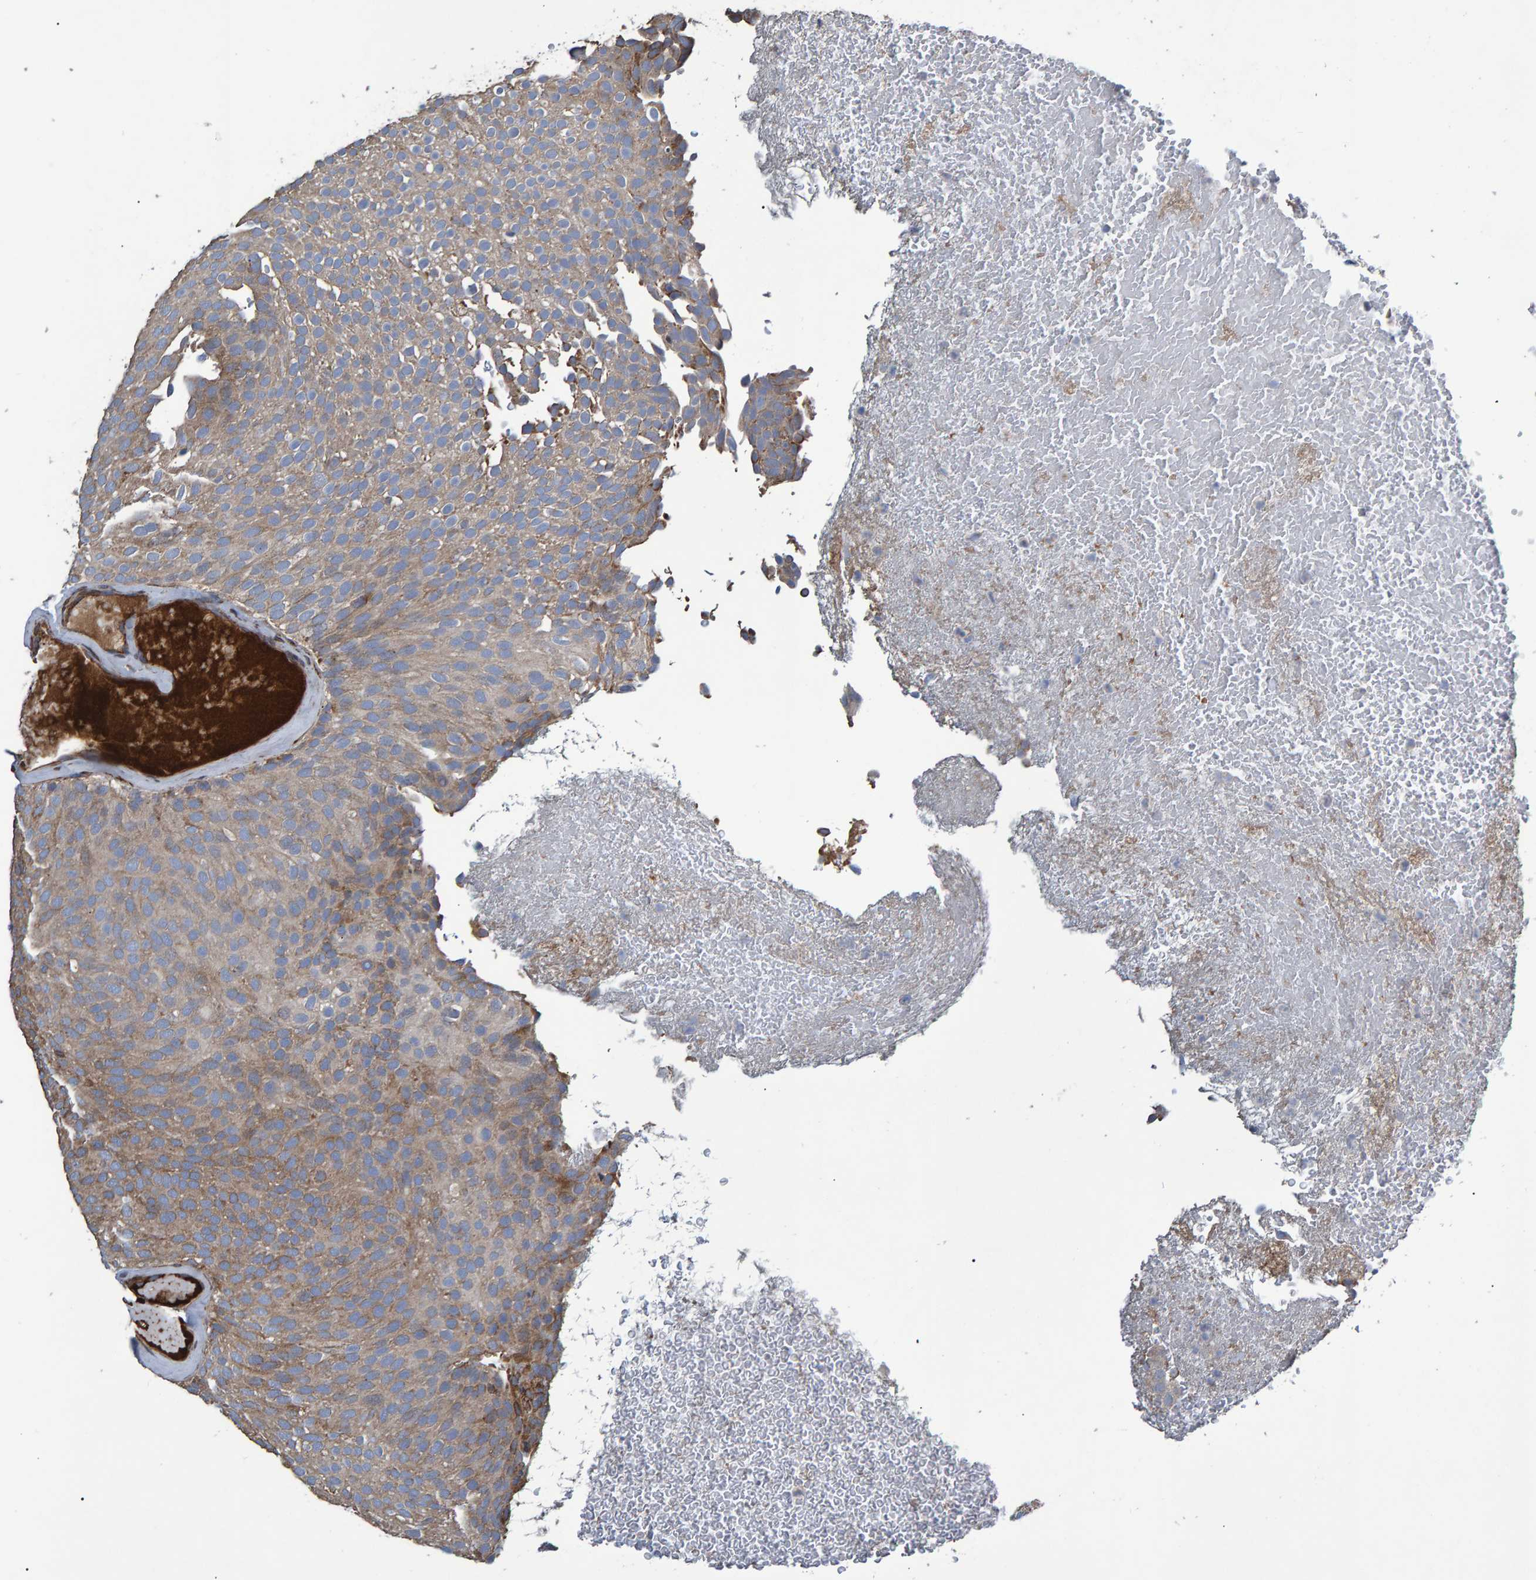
{"staining": {"intensity": "moderate", "quantity": "<25%", "location": "cytoplasmic/membranous"}, "tissue": "urothelial cancer", "cell_type": "Tumor cells", "image_type": "cancer", "snomed": [{"axis": "morphology", "description": "Urothelial carcinoma, Low grade"}, {"axis": "topography", "description": "Urinary bladder"}], "caption": "Brown immunohistochemical staining in low-grade urothelial carcinoma reveals moderate cytoplasmic/membranous staining in about <25% of tumor cells.", "gene": "SLIT2", "patient": {"sex": "male", "age": 78}}